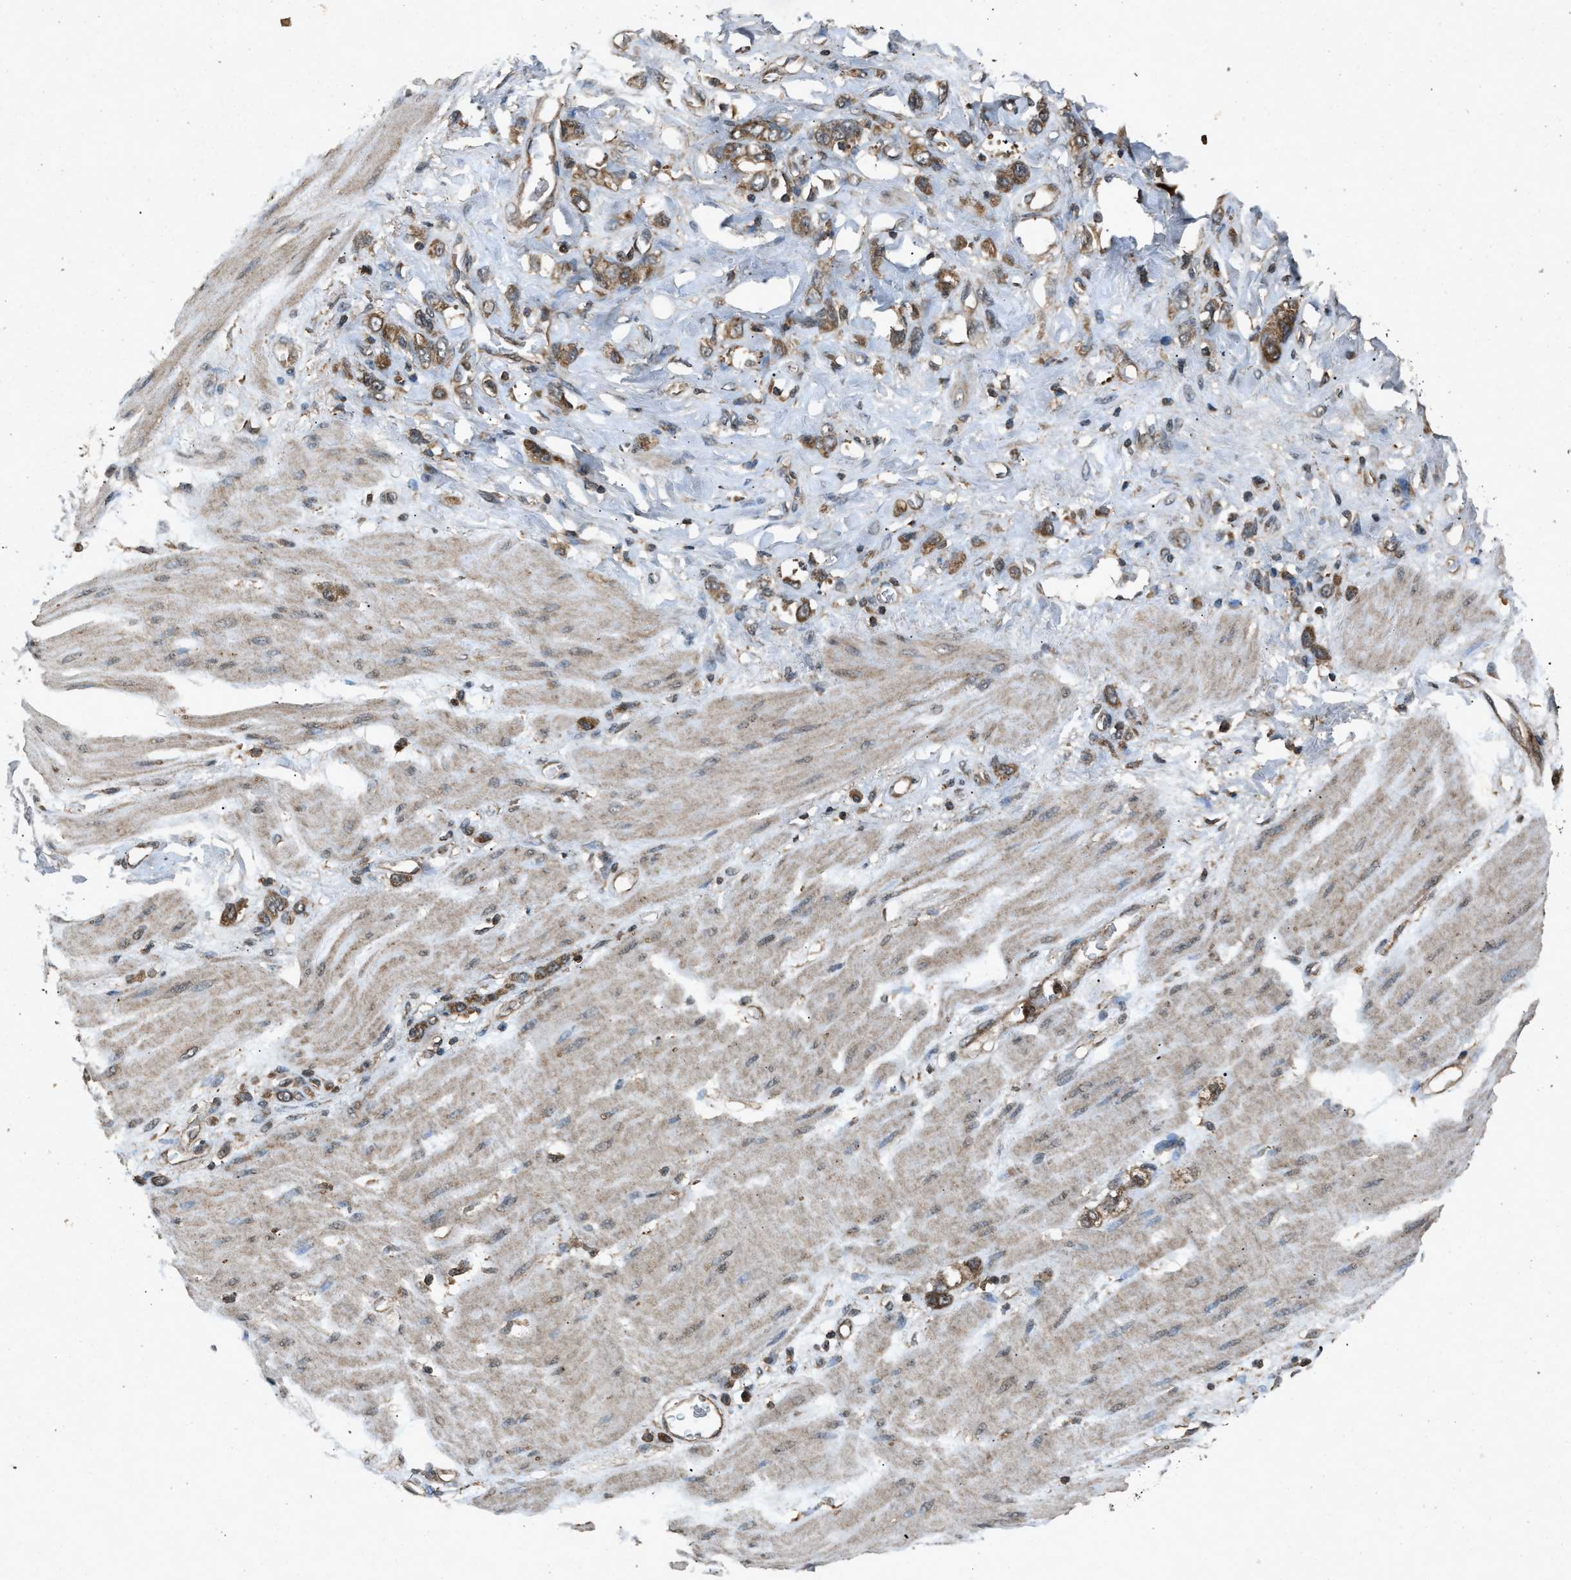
{"staining": {"intensity": "moderate", "quantity": ">75%", "location": "cytoplasmic/membranous"}, "tissue": "stomach cancer", "cell_type": "Tumor cells", "image_type": "cancer", "snomed": [{"axis": "morphology", "description": "Adenocarcinoma, NOS"}, {"axis": "topography", "description": "Stomach"}], "caption": "Immunohistochemical staining of stomach adenocarcinoma exhibits medium levels of moderate cytoplasmic/membranous protein staining in approximately >75% of tumor cells.", "gene": "OAS1", "patient": {"sex": "male", "age": 82}}